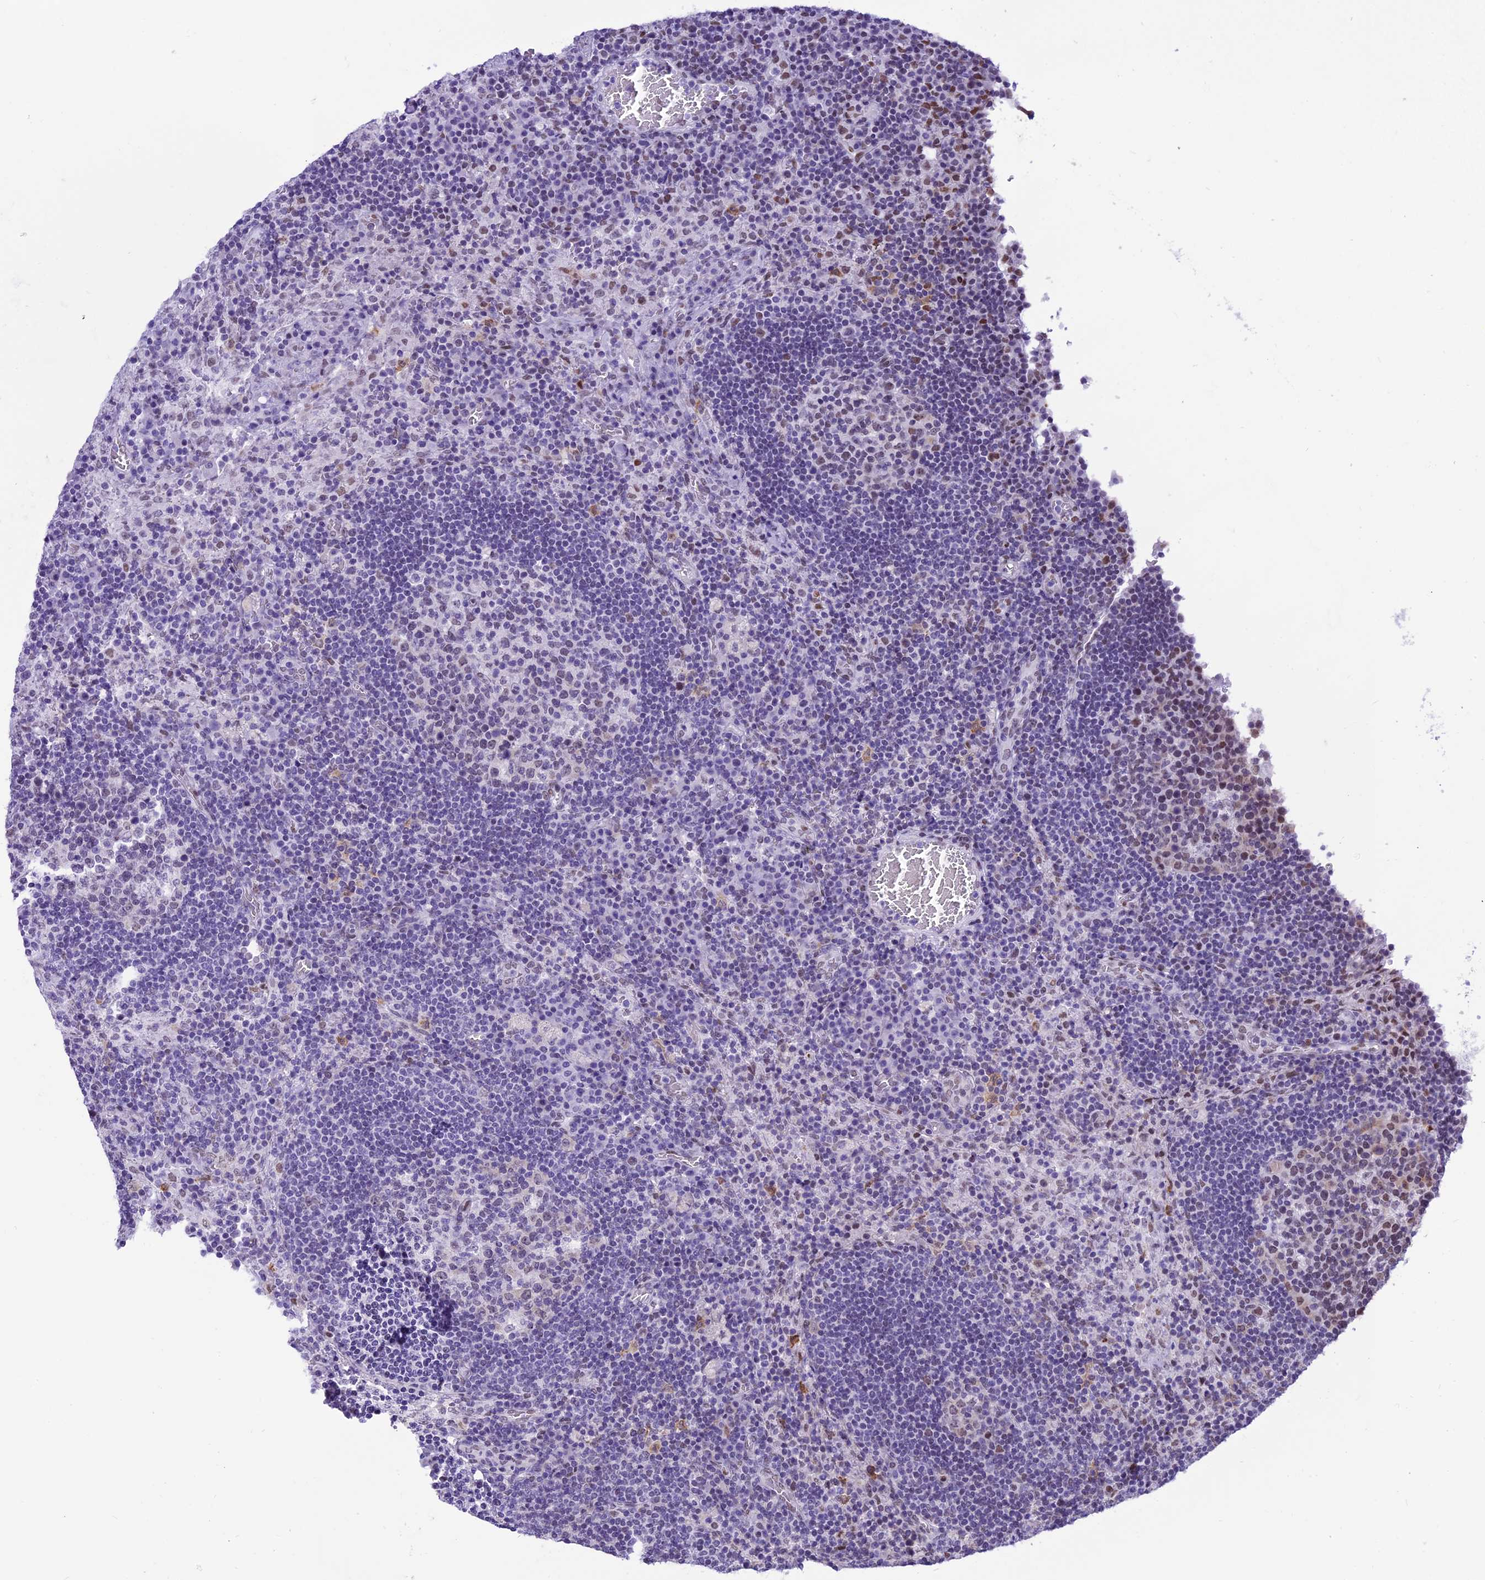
{"staining": {"intensity": "moderate", "quantity": "<25%", "location": "nuclear"}, "tissue": "lymph node", "cell_type": "Germinal center cells", "image_type": "normal", "snomed": [{"axis": "morphology", "description": "Normal tissue, NOS"}, {"axis": "topography", "description": "Lymph node"}], "caption": "Unremarkable lymph node displays moderate nuclear expression in about <25% of germinal center cells, visualized by immunohistochemistry.", "gene": "RPS6KB1", "patient": {"sex": "male", "age": 58}}